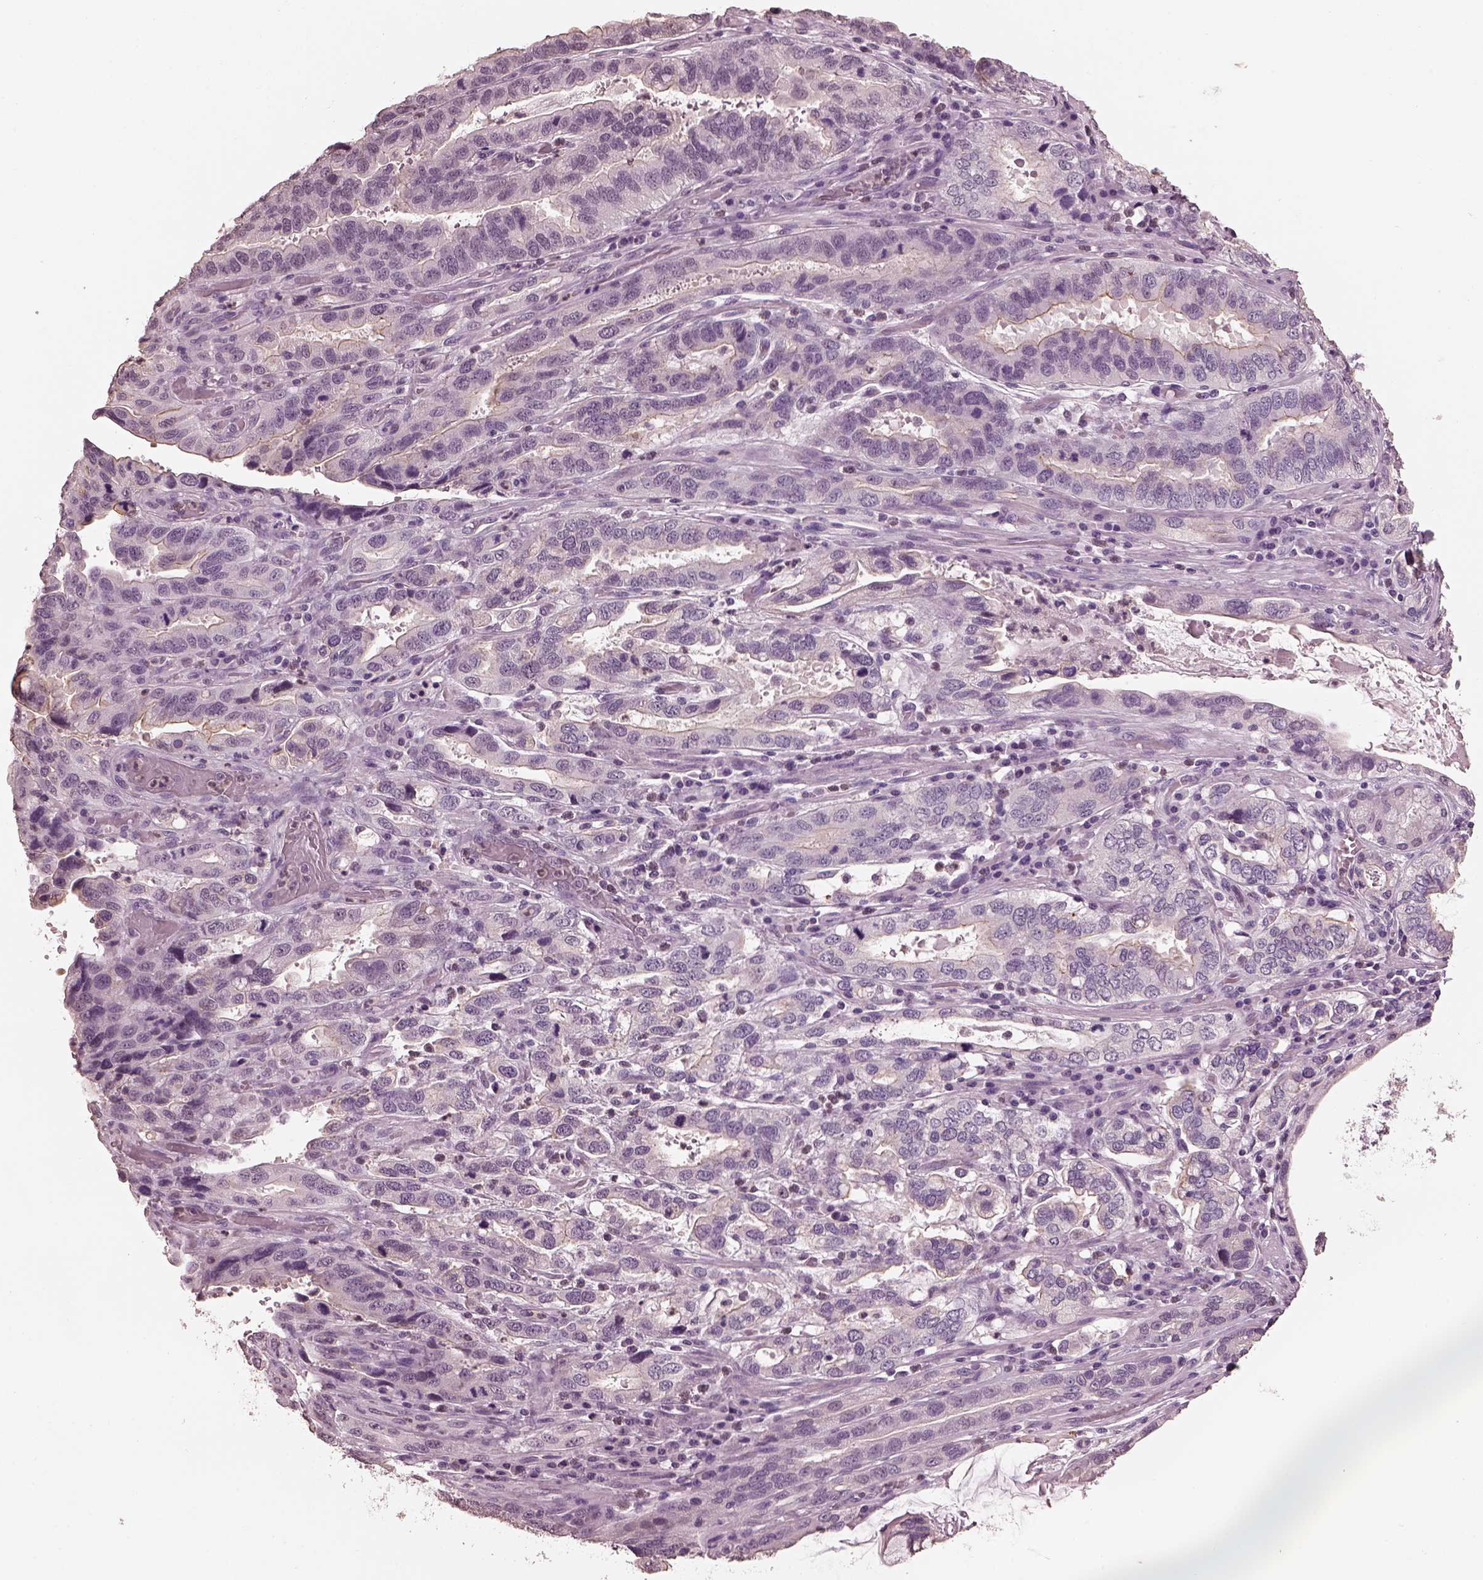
{"staining": {"intensity": "negative", "quantity": "none", "location": "none"}, "tissue": "stomach cancer", "cell_type": "Tumor cells", "image_type": "cancer", "snomed": [{"axis": "morphology", "description": "Adenocarcinoma, NOS"}, {"axis": "topography", "description": "Stomach, lower"}], "caption": "A high-resolution micrograph shows IHC staining of stomach adenocarcinoma, which demonstrates no significant staining in tumor cells.", "gene": "TSKS", "patient": {"sex": "female", "age": 76}}